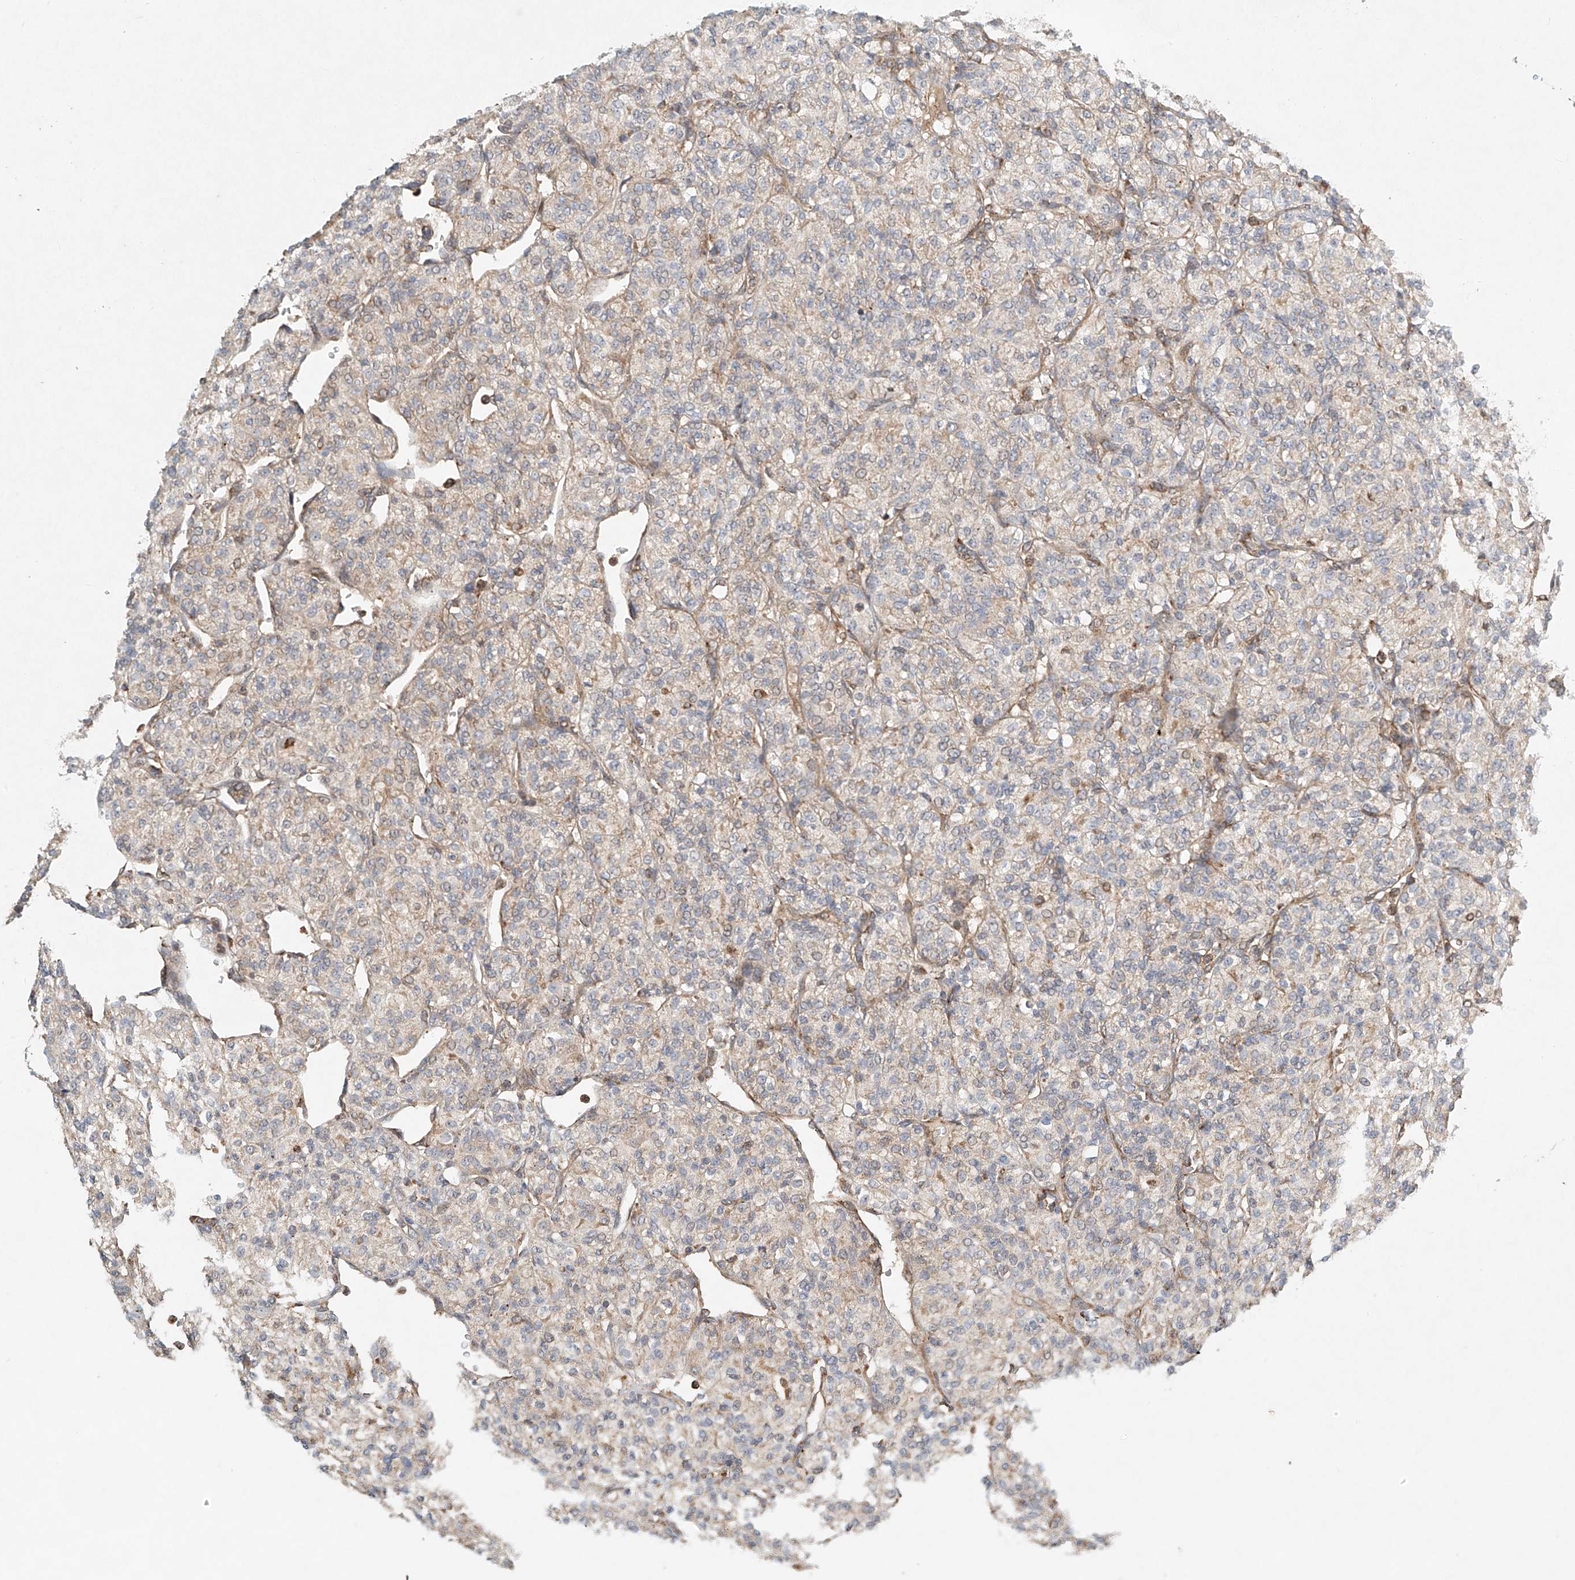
{"staining": {"intensity": "negative", "quantity": "none", "location": "none"}, "tissue": "renal cancer", "cell_type": "Tumor cells", "image_type": "cancer", "snomed": [{"axis": "morphology", "description": "Adenocarcinoma, NOS"}, {"axis": "topography", "description": "Kidney"}], "caption": "Immunohistochemistry (IHC) of human renal cancer displays no expression in tumor cells.", "gene": "DCAF11", "patient": {"sex": "male", "age": 77}}